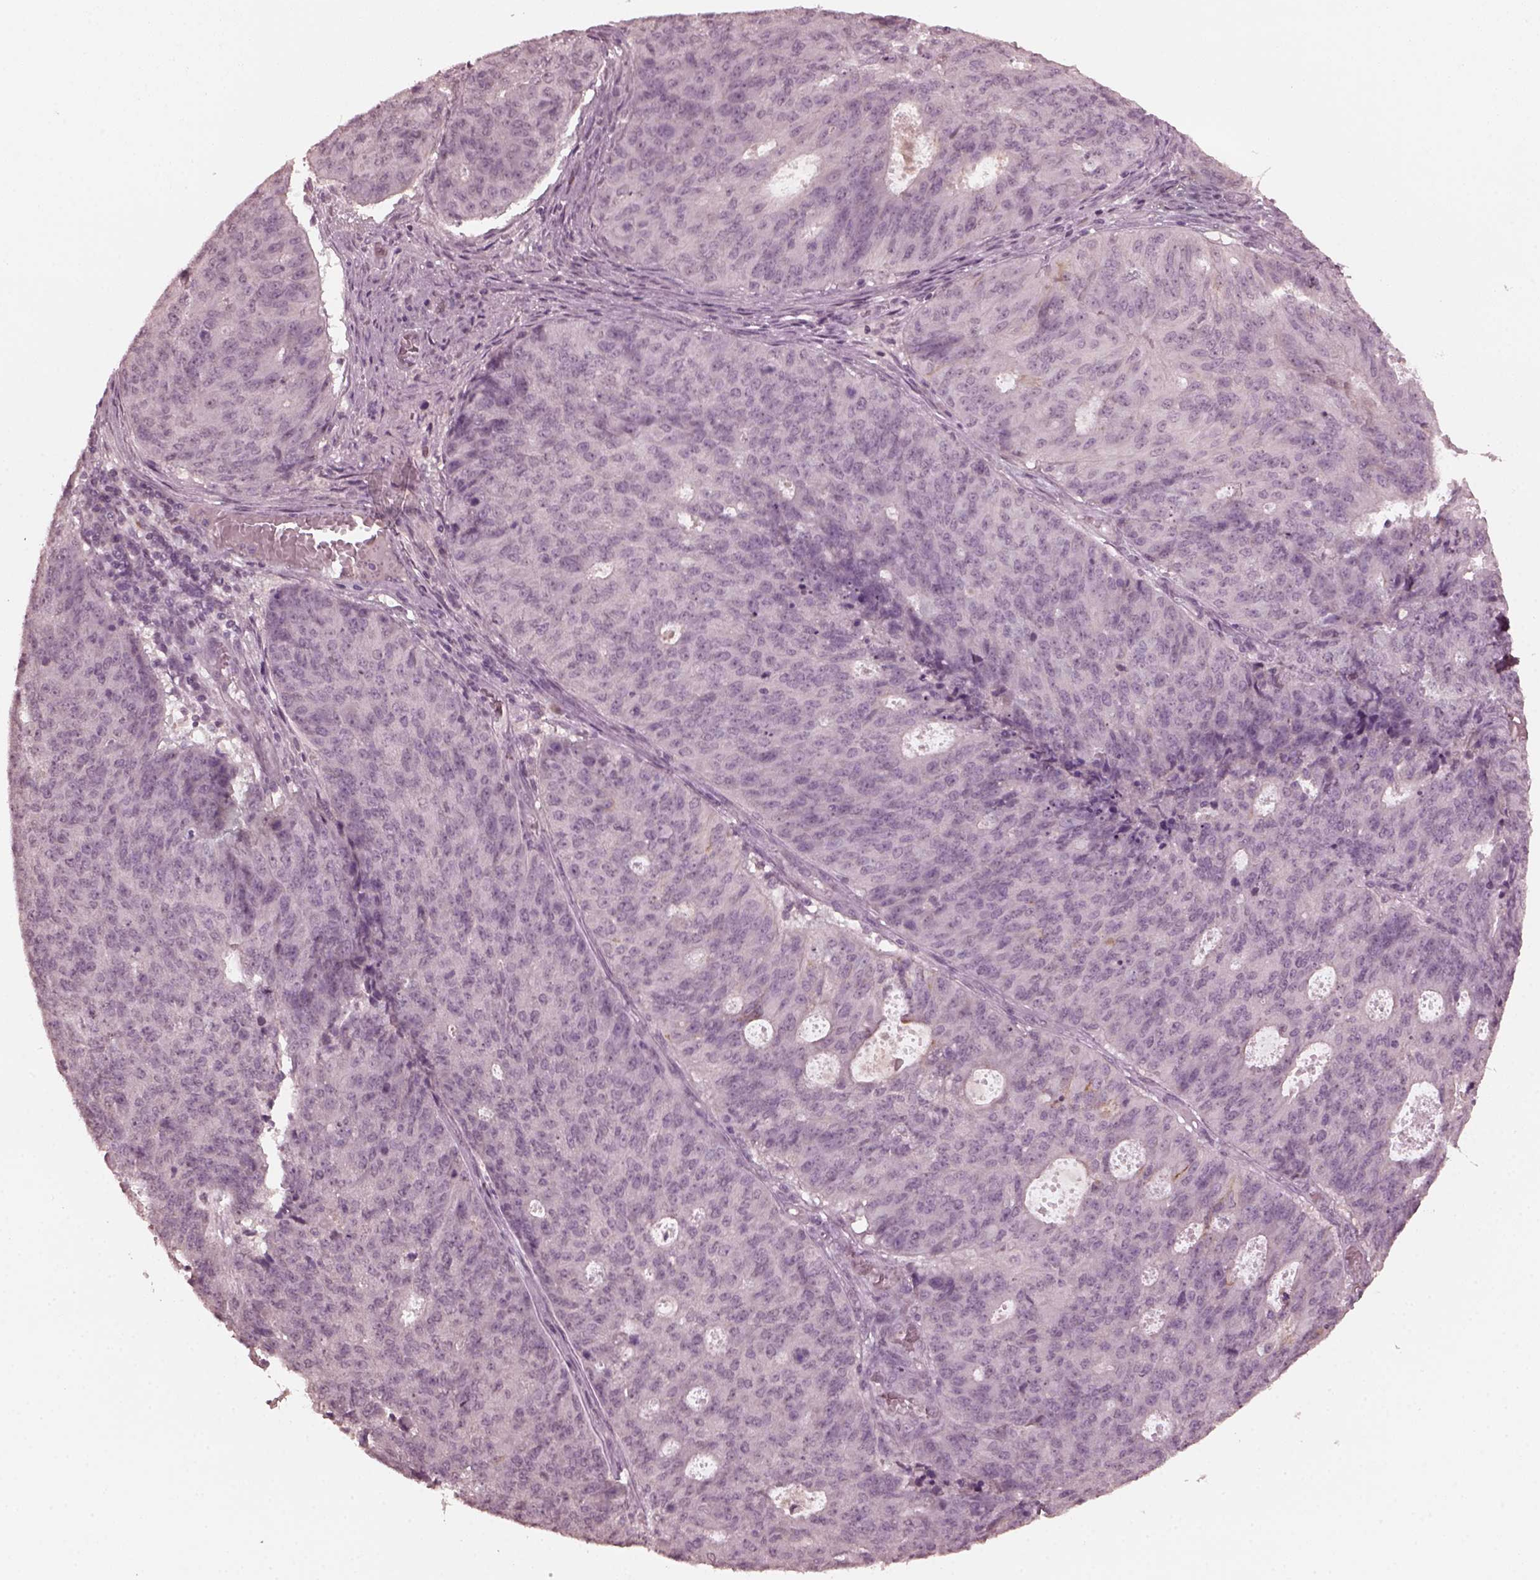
{"staining": {"intensity": "negative", "quantity": "none", "location": "none"}, "tissue": "endometrial cancer", "cell_type": "Tumor cells", "image_type": "cancer", "snomed": [{"axis": "morphology", "description": "Adenocarcinoma, NOS"}, {"axis": "topography", "description": "Endometrium"}], "caption": "Immunohistochemistry photomicrograph of neoplastic tissue: endometrial adenocarcinoma stained with DAB exhibits no significant protein expression in tumor cells.", "gene": "KRT79", "patient": {"sex": "female", "age": 82}}